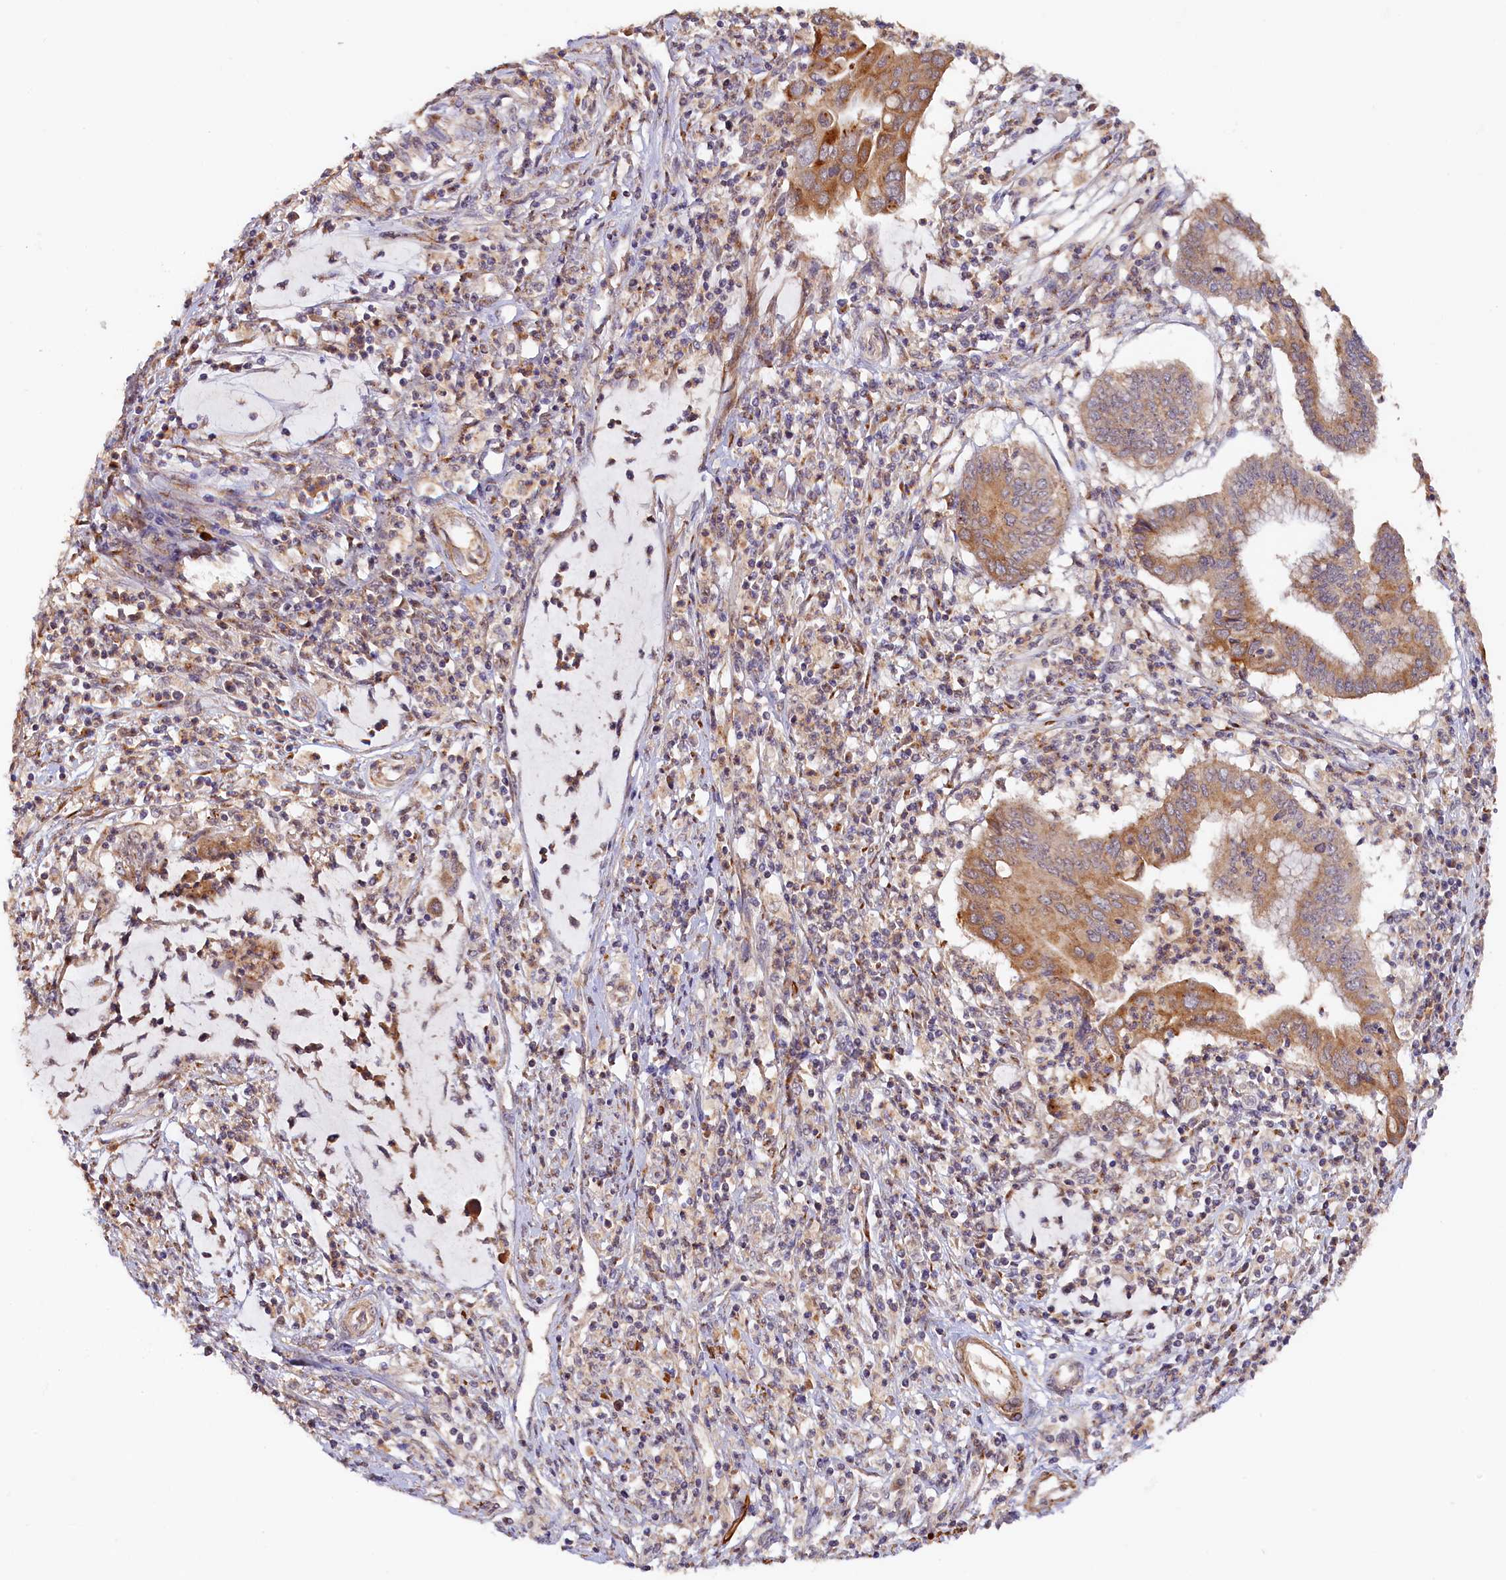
{"staining": {"intensity": "moderate", "quantity": ">75%", "location": "cytoplasmic/membranous"}, "tissue": "cervical cancer", "cell_type": "Tumor cells", "image_type": "cancer", "snomed": [{"axis": "morphology", "description": "Adenocarcinoma, NOS"}, {"axis": "topography", "description": "Cervix"}], "caption": "Approximately >75% of tumor cells in cervical cancer demonstrate moderate cytoplasmic/membranous protein staining as visualized by brown immunohistochemical staining.", "gene": "TANGO6", "patient": {"sex": "female", "age": 36}}